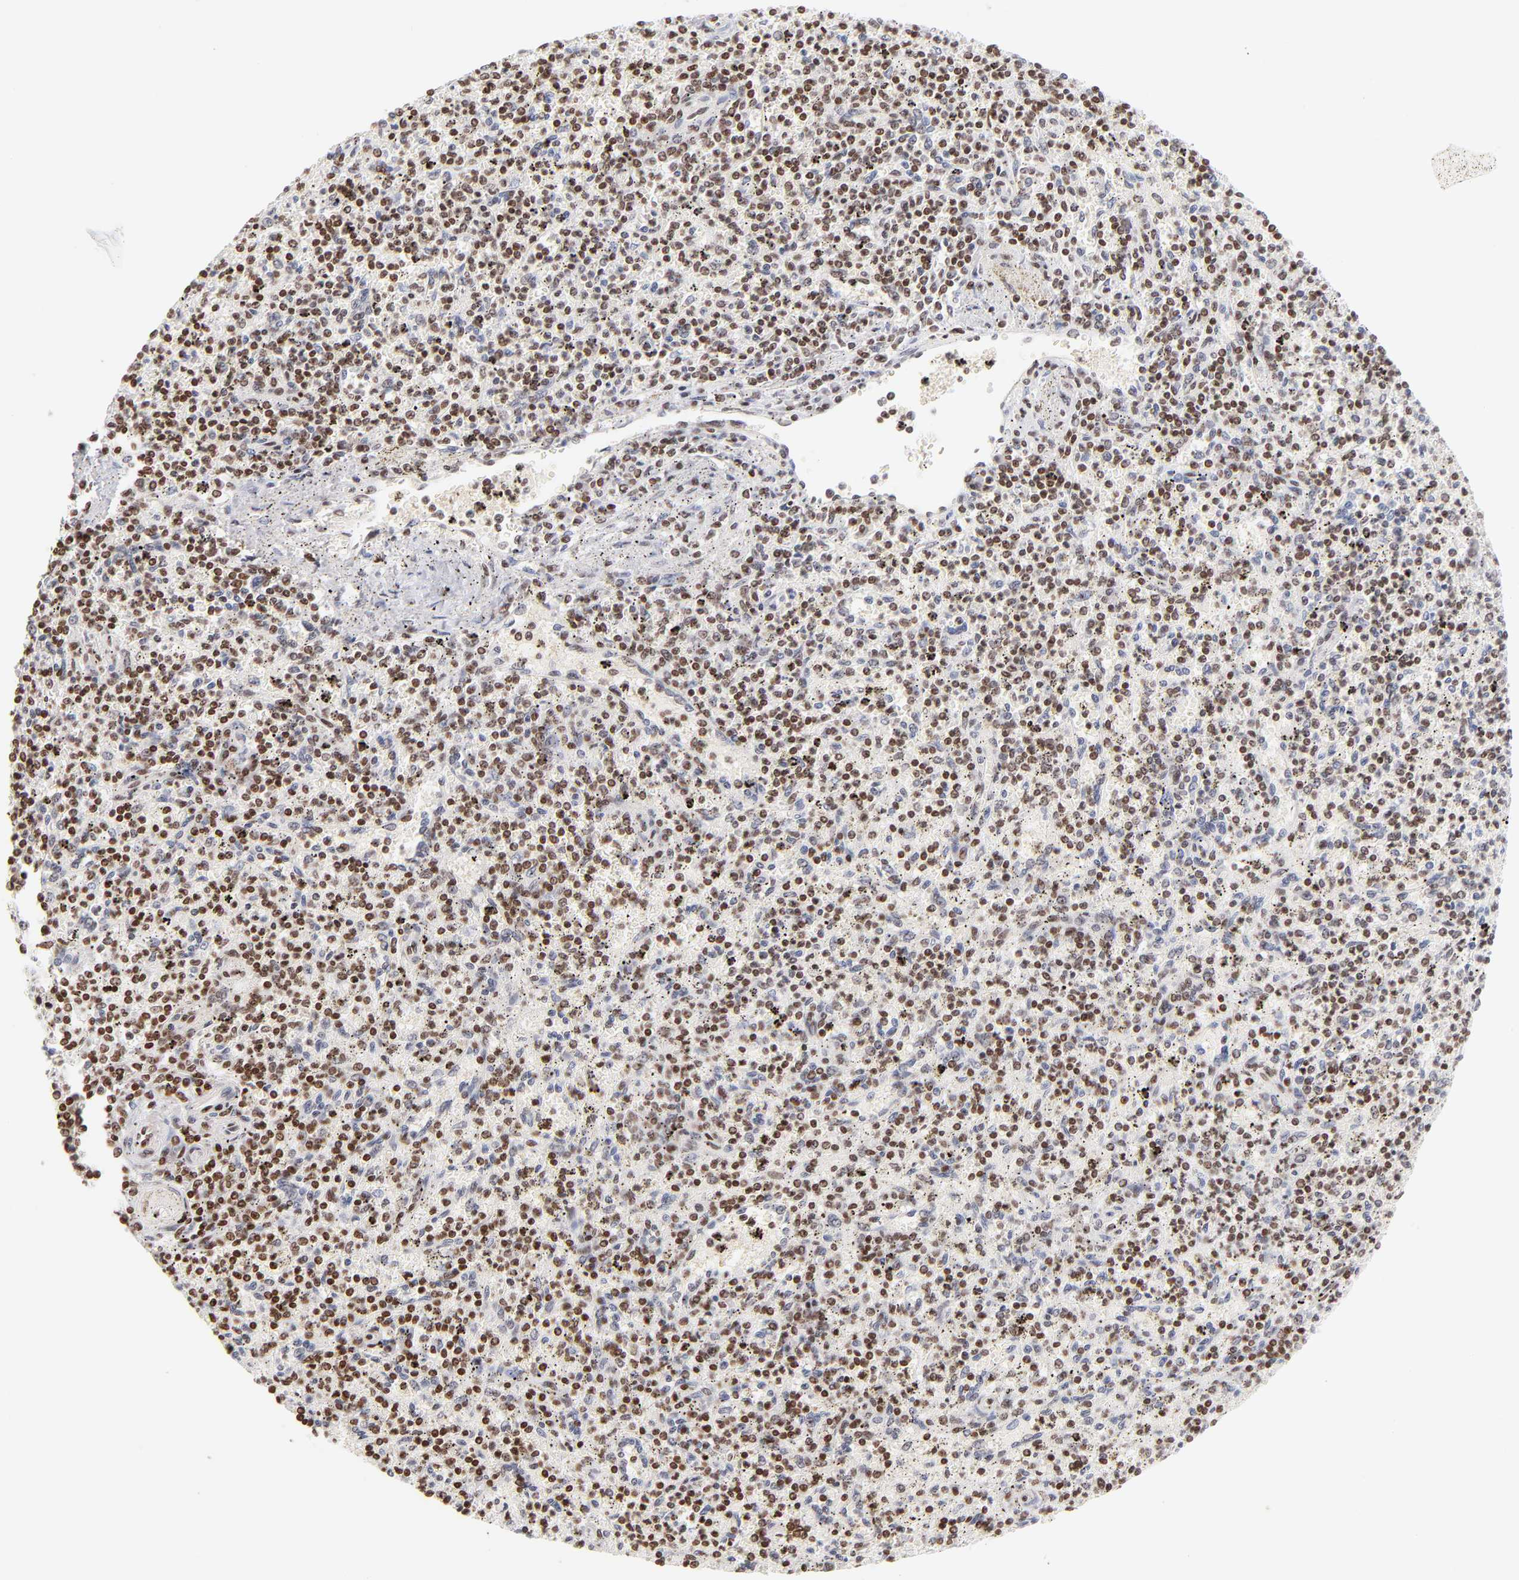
{"staining": {"intensity": "strong", "quantity": "25%-75%", "location": "nuclear"}, "tissue": "spleen", "cell_type": "Cells in red pulp", "image_type": "normal", "snomed": [{"axis": "morphology", "description": "Normal tissue, NOS"}, {"axis": "topography", "description": "Spleen"}], "caption": "Benign spleen reveals strong nuclear staining in about 25%-75% of cells in red pulp, visualized by immunohistochemistry.", "gene": "RTL4", "patient": {"sex": "male", "age": 72}}